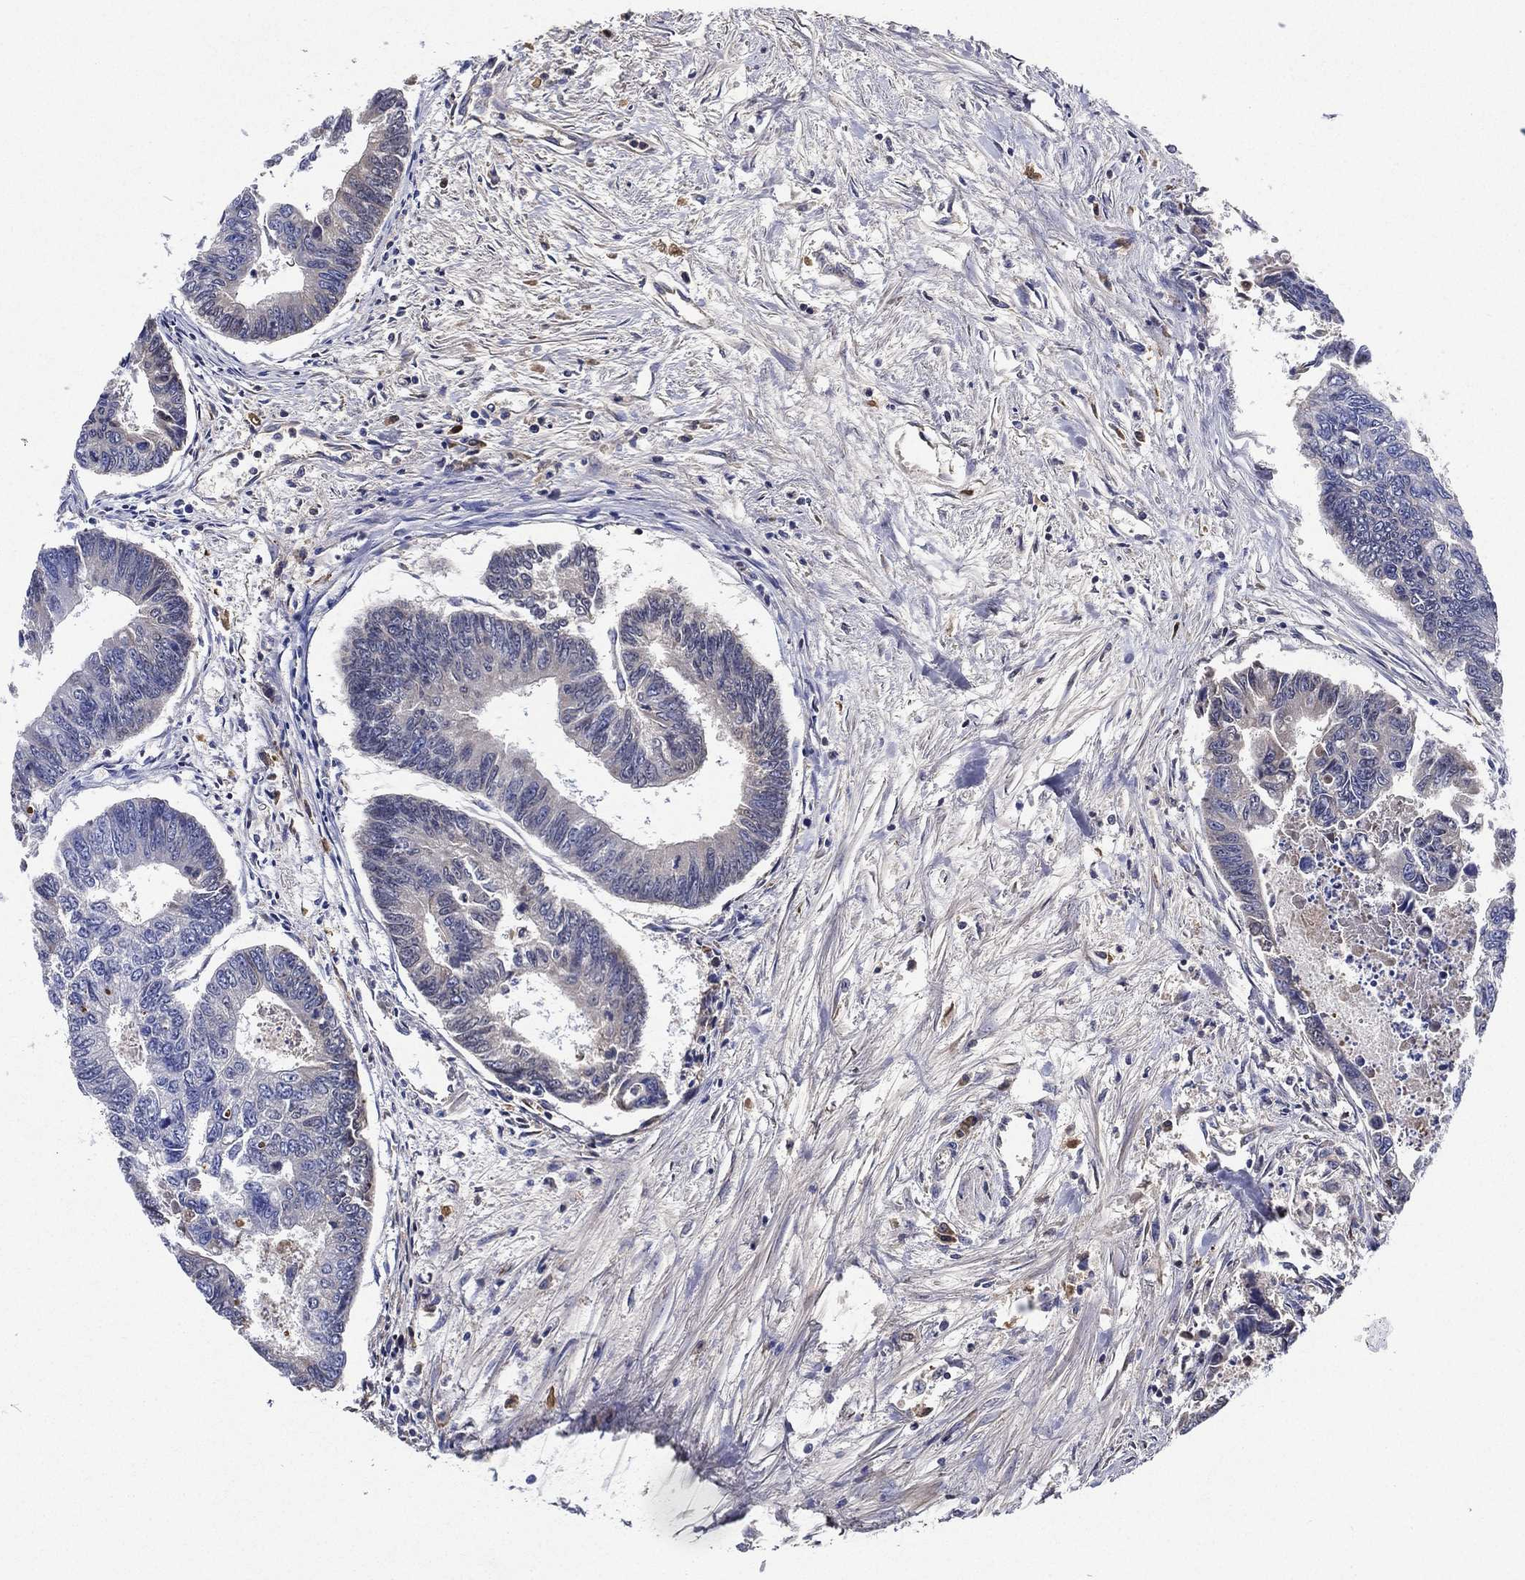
{"staining": {"intensity": "negative", "quantity": "none", "location": "none"}, "tissue": "colorectal cancer", "cell_type": "Tumor cells", "image_type": "cancer", "snomed": [{"axis": "morphology", "description": "Adenocarcinoma, NOS"}, {"axis": "topography", "description": "Colon"}], "caption": "IHC histopathology image of neoplastic tissue: colorectal cancer (adenocarcinoma) stained with DAB (3,3'-diaminobenzidine) reveals no significant protein positivity in tumor cells.", "gene": "TMPRSS11D", "patient": {"sex": "female", "age": 65}}